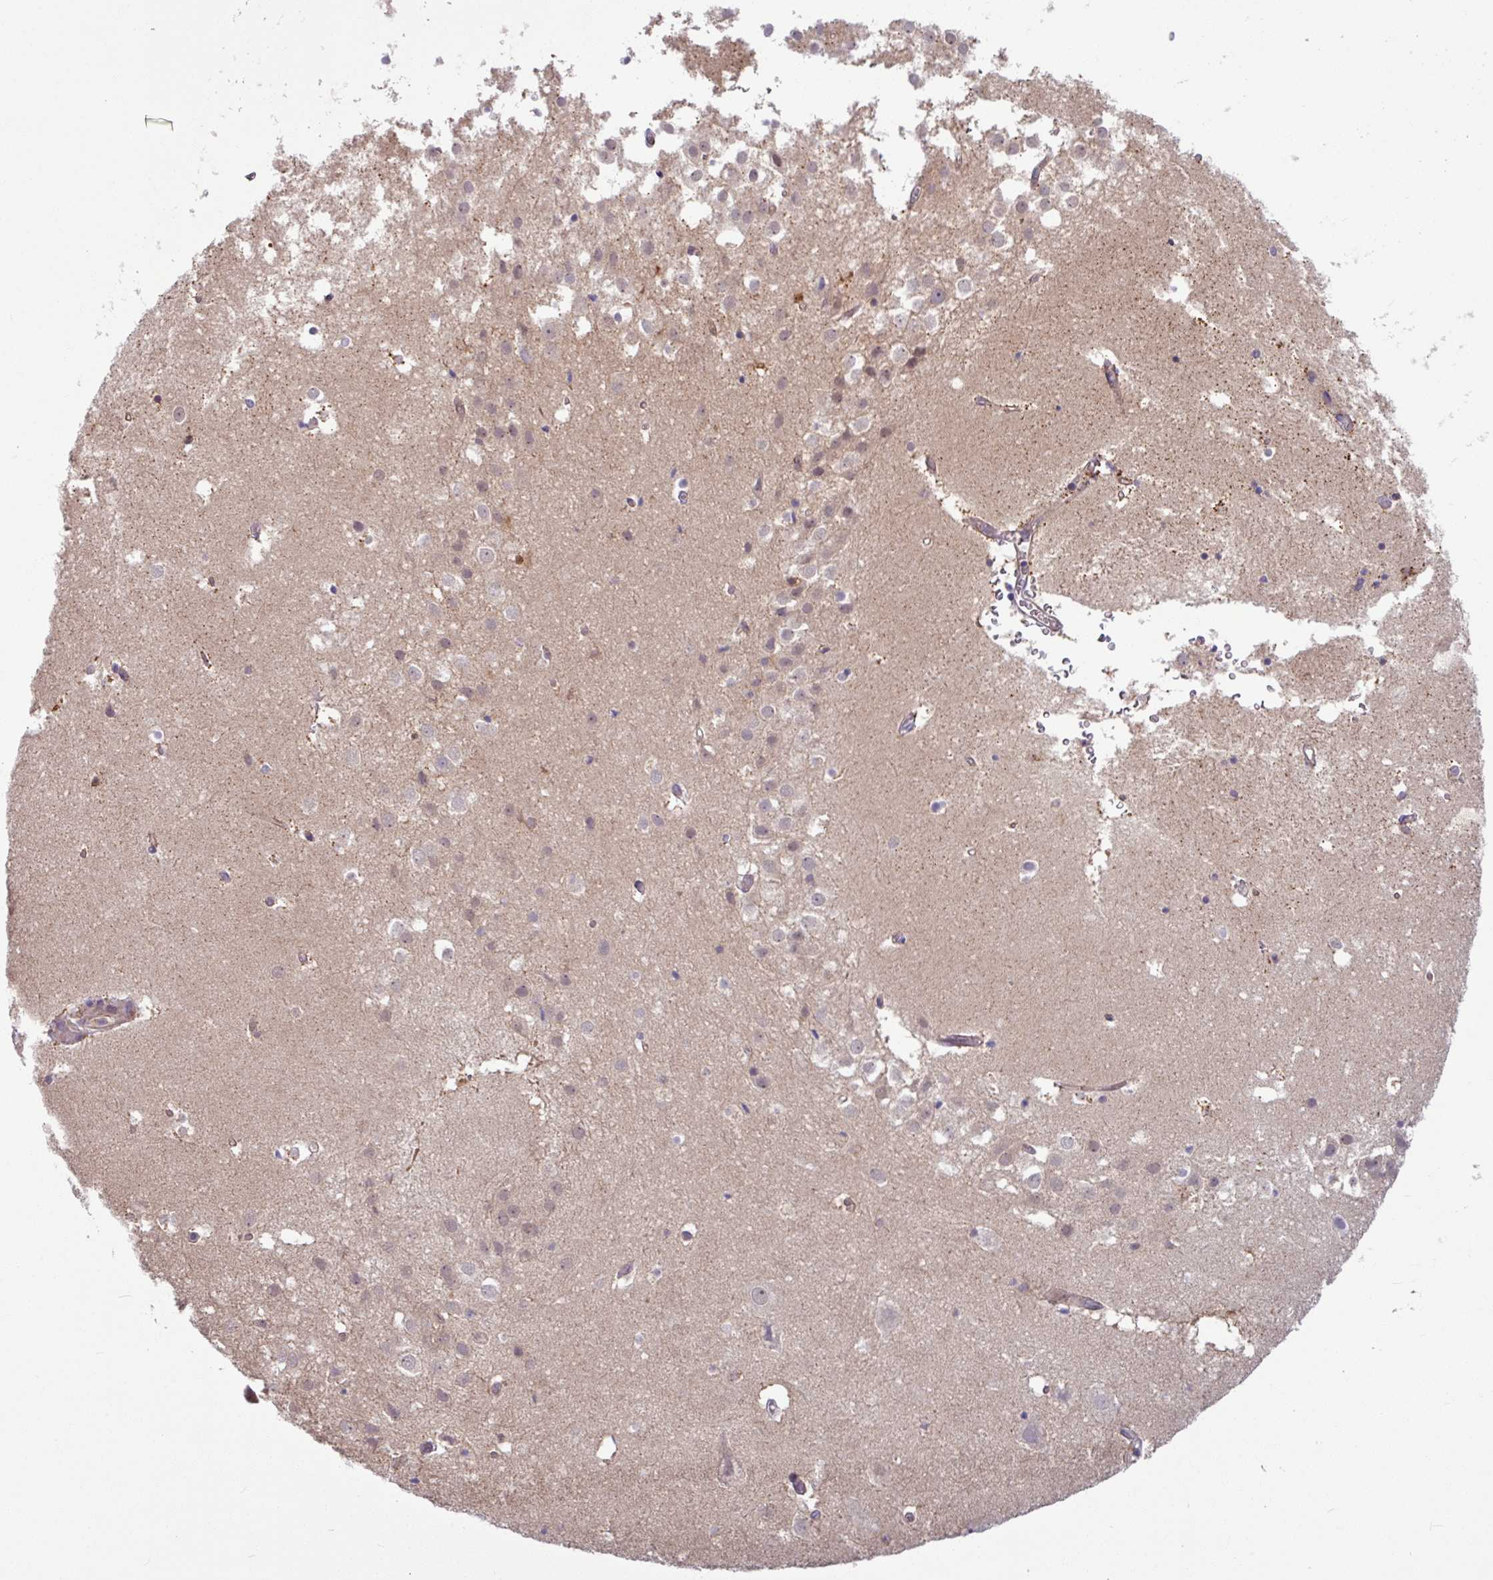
{"staining": {"intensity": "moderate", "quantity": "<25%", "location": "cytoplasmic/membranous"}, "tissue": "hippocampus", "cell_type": "Glial cells", "image_type": "normal", "snomed": [{"axis": "morphology", "description": "Normal tissue, NOS"}, {"axis": "topography", "description": "Hippocampus"}], "caption": "IHC micrograph of unremarkable hippocampus stained for a protein (brown), which displays low levels of moderate cytoplasmic/membranous positivity in approximately <25% of glial cells.", "gene": "B4GALNT4", "patient": {"sex": "female", "age": 52}}